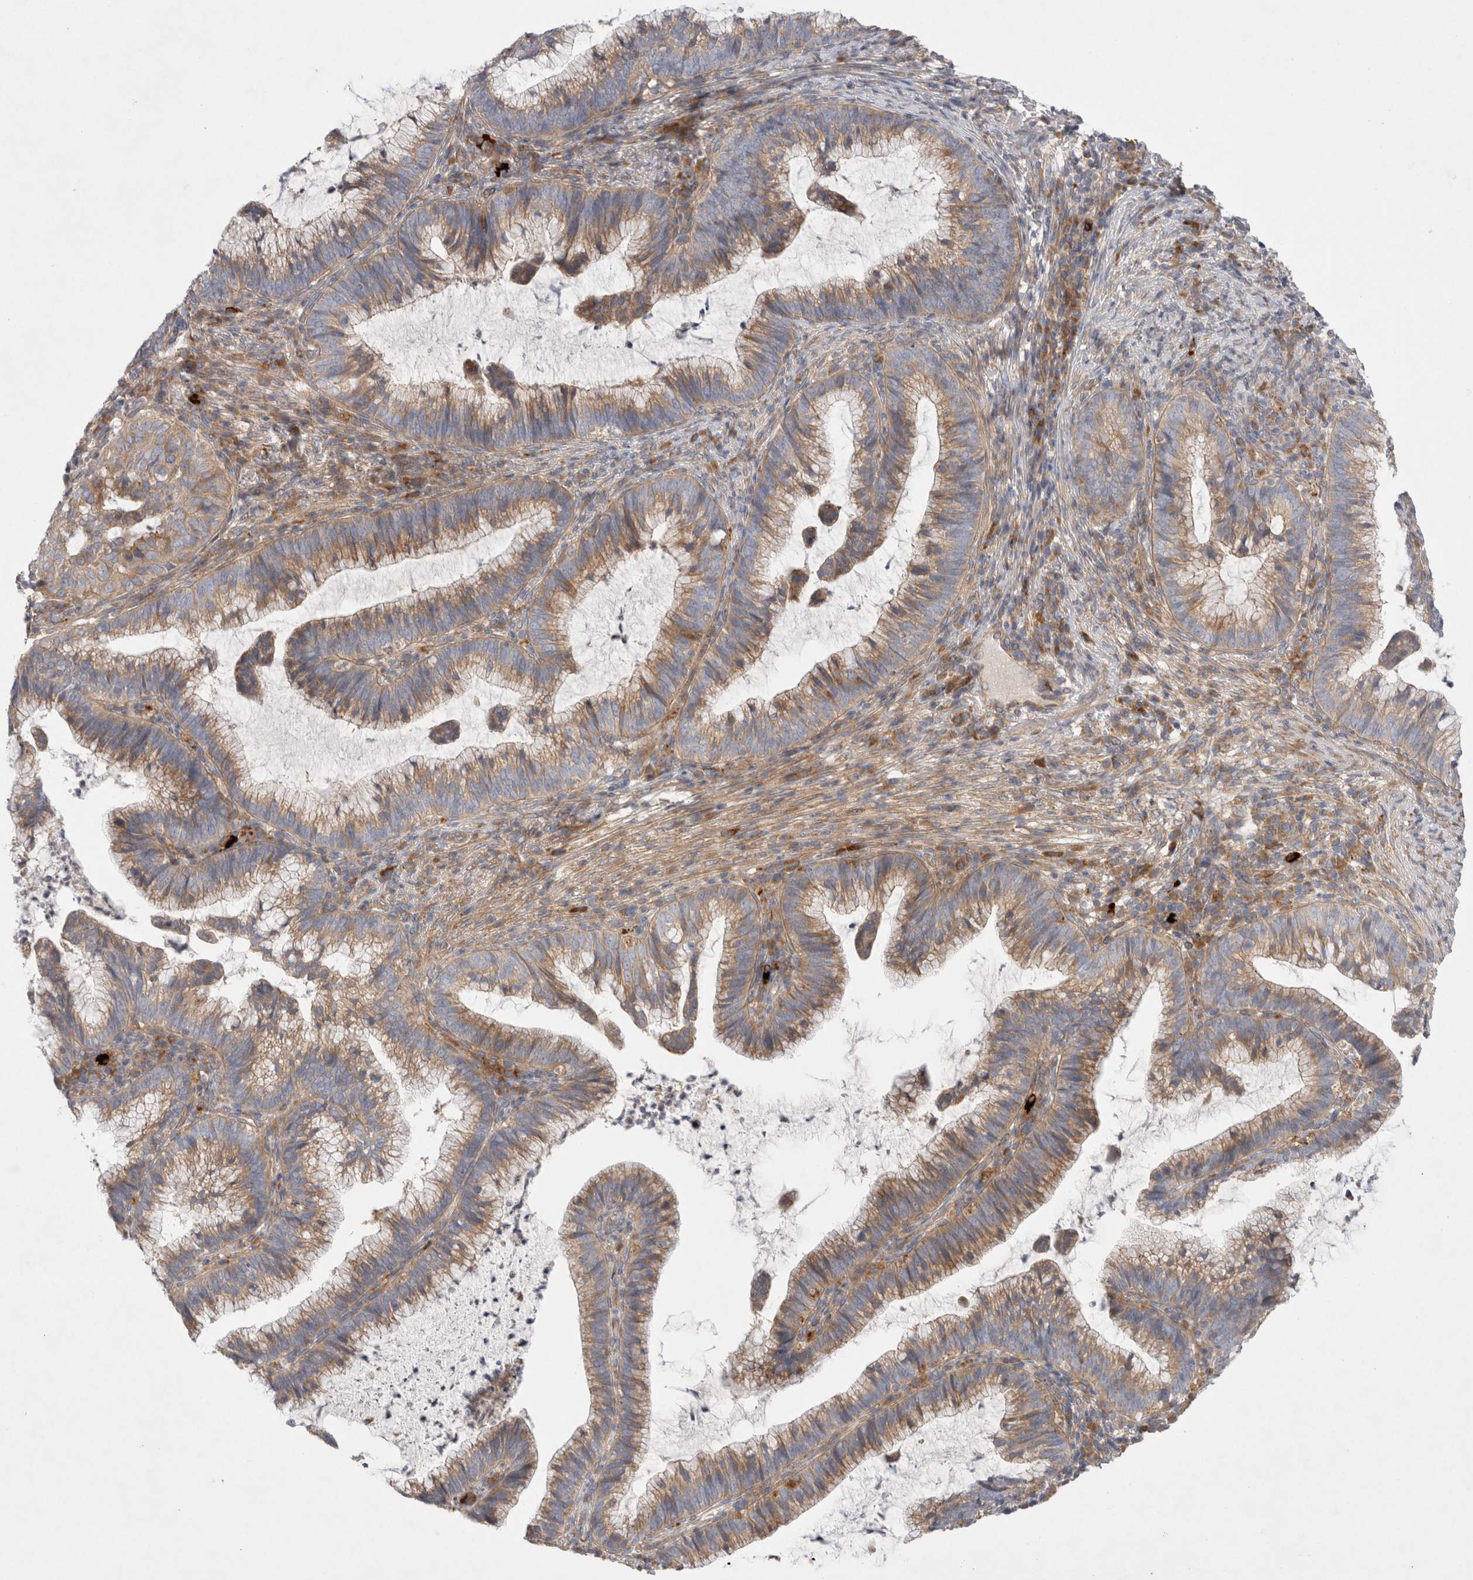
{"staining": {"intensity": "moderate", "quantity": ">75%", "location": "cytoplasmic/membranous"}, "tissue": "cervical cancer", "cell_type": "Tumor cells", "image_type": "cancer", "snomed": [{"axis": "morphology", "description": "Adenocarcinoma, NOS"}, {"axis": "topography", "description": "Cervix"}], "caption": "This is an image of IHC staining of cervical adenocarcinoma, which shows moderate positivity in the cytoplasmic/membranous of tumor cells.", "gene": "TBC1D16", "patient": {"sex": "female", "age": 36}}